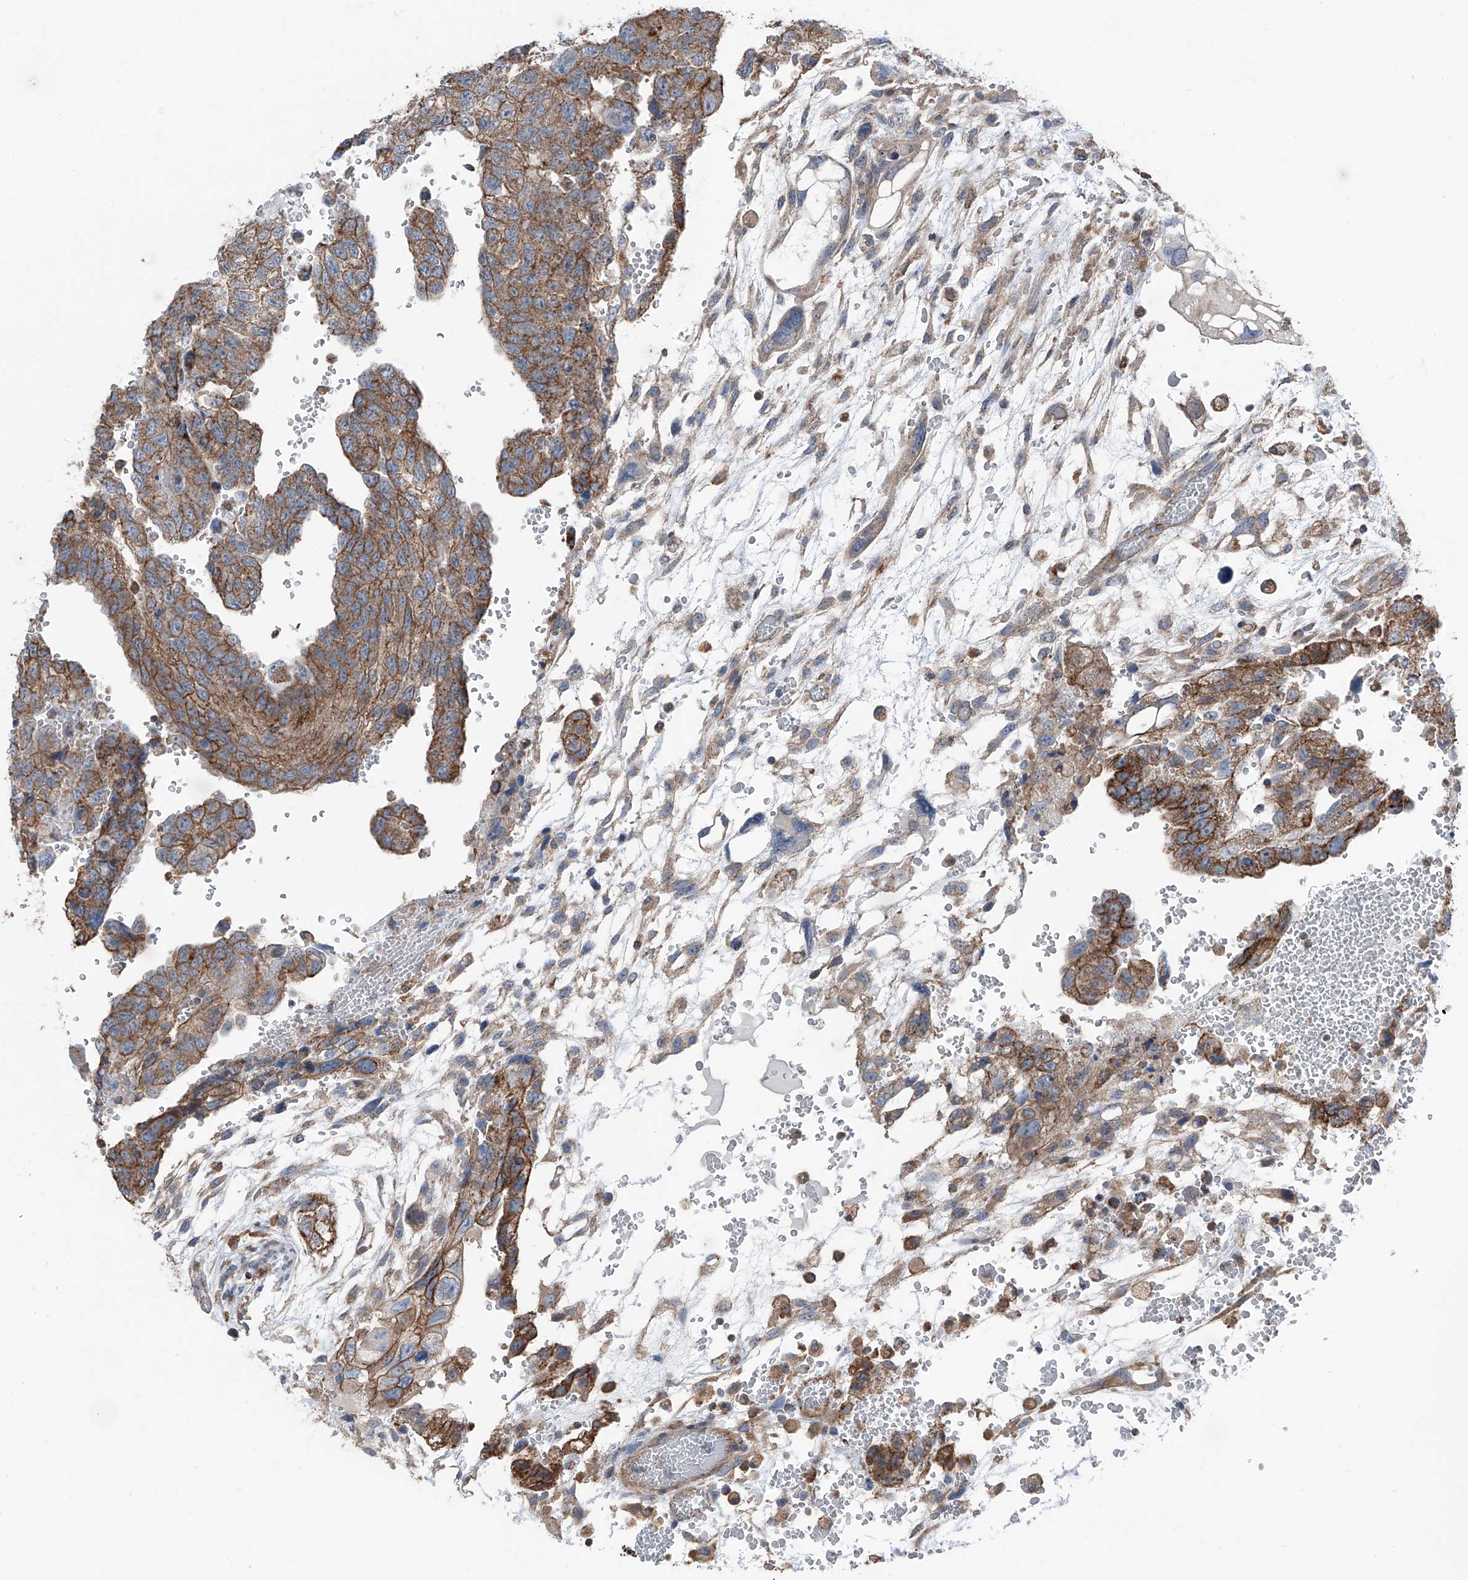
{"staining": {"intensity": "moderate", "quantity": ">75%", "location": "cytoplasmic/membranous"}, "tissue": "testis cancer", "cell_type": "Tumor cells", "image_type": "cancer", "snomed": [{"axis": "morphology", "description": "Carcinoma, Embryonal, NOS"}, {"axis": "topography", "description": "Testis"}], "caption": "An immunohistochemistry (IHC) micrograph of tumor tissue is shown. Protein staining in brown highlights moderate cytoplasmic/membranous positivity in embryonal carcinoma (testis) within tumor cells.", "gene": "GPR142", "patient": {"sex": "male", "age": 36}}